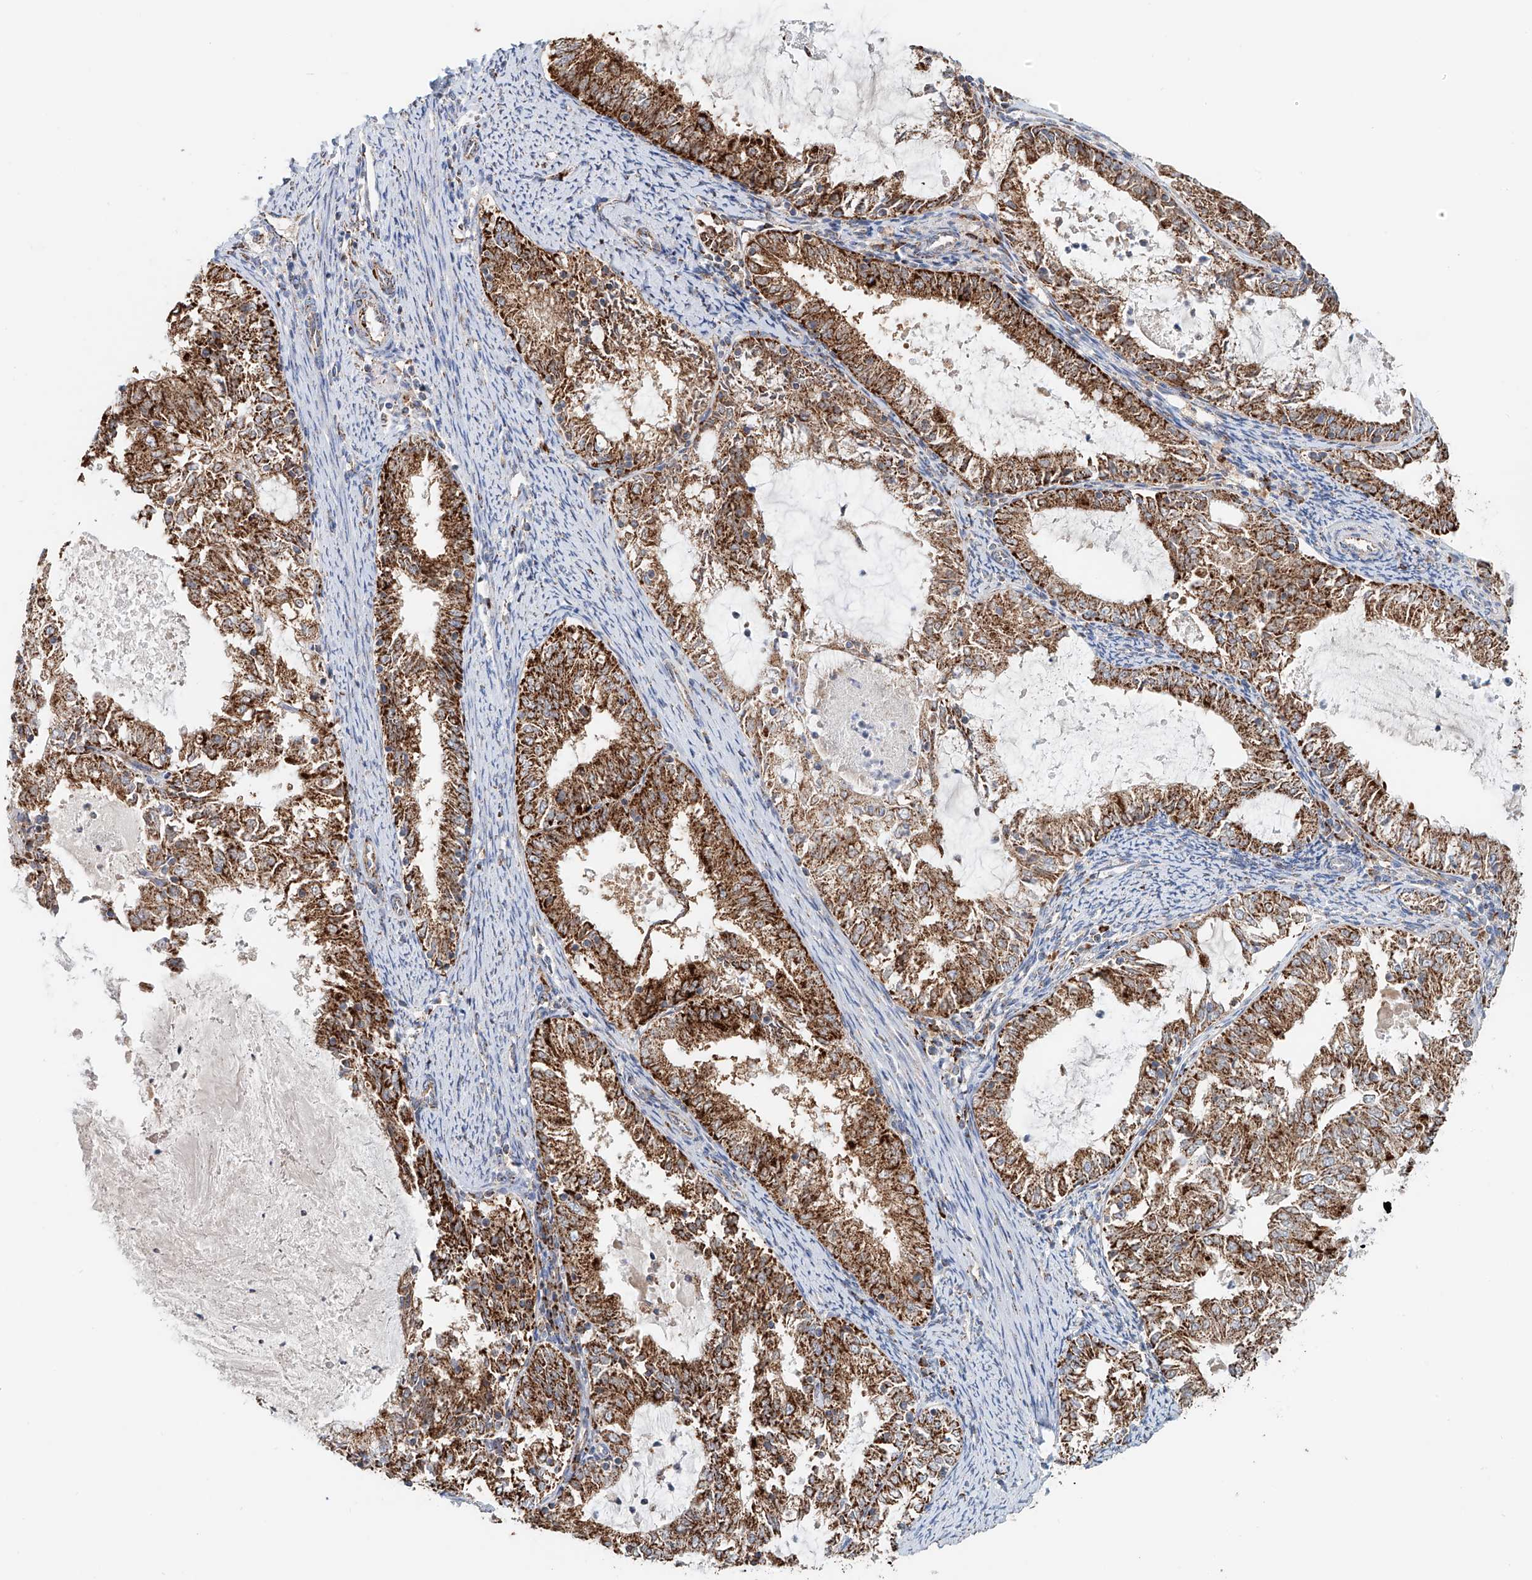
{"staining": {"intensity": "strong", "quantity": ">75%", "location": "cytoplasmic/membranous"}, "tissue": "endometrial cancer", "cell_type": "Tumor cells", "image_type": "cancer", "snomed": [{"axis": "morphology", "description": "Adenocarcinoma, NOS"}, {"axis": "topography", "description": "Endometrium"}], "caption": "Human adenocarcinoma (endometrial) stained with a brown dye exhibits strong cytoplasmic/membranous positive expression in about >75% of tumor cells.", "gene": "CARD10", "patient": {"sex": "female", "age": 57}}